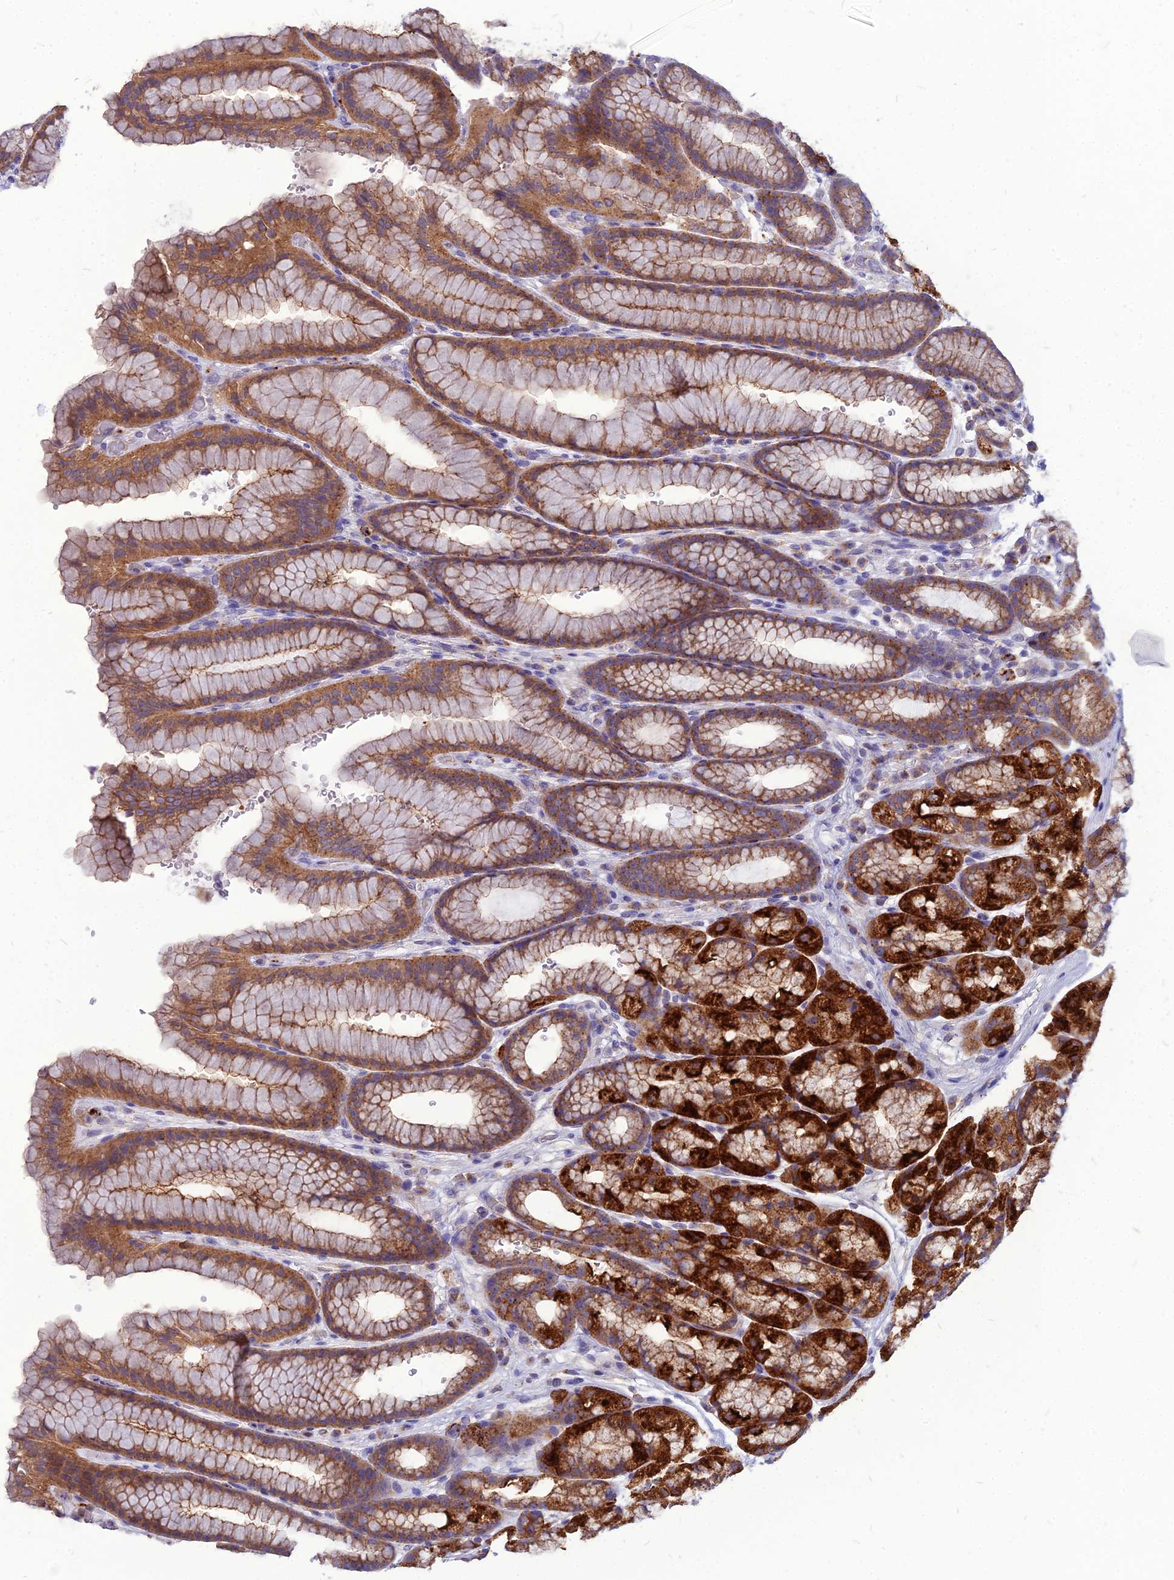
{"staining": {"intensity": "strong", "quantity": ">75%", "location": "cytoplasmic/membranous"}, "tissue": "stomach", "cell_type": "Glandular cells", "image_type": "normal", "snomed": [{"axis": "morphology", "description": "Normal tissue, NOS"}, {"axis": "morphology", "description": "Adenocarcinoma, NOS"}, {"axis": "topography", "description": "Stomach"}], "caption": "Brown immunohistochemical staining in benign stomach reveals strong cytoplasmic/membranous staining in approximately >75% of glandular cells.", "gene": "PCED1B", "patient": {"sex": "male", "age": 57}}